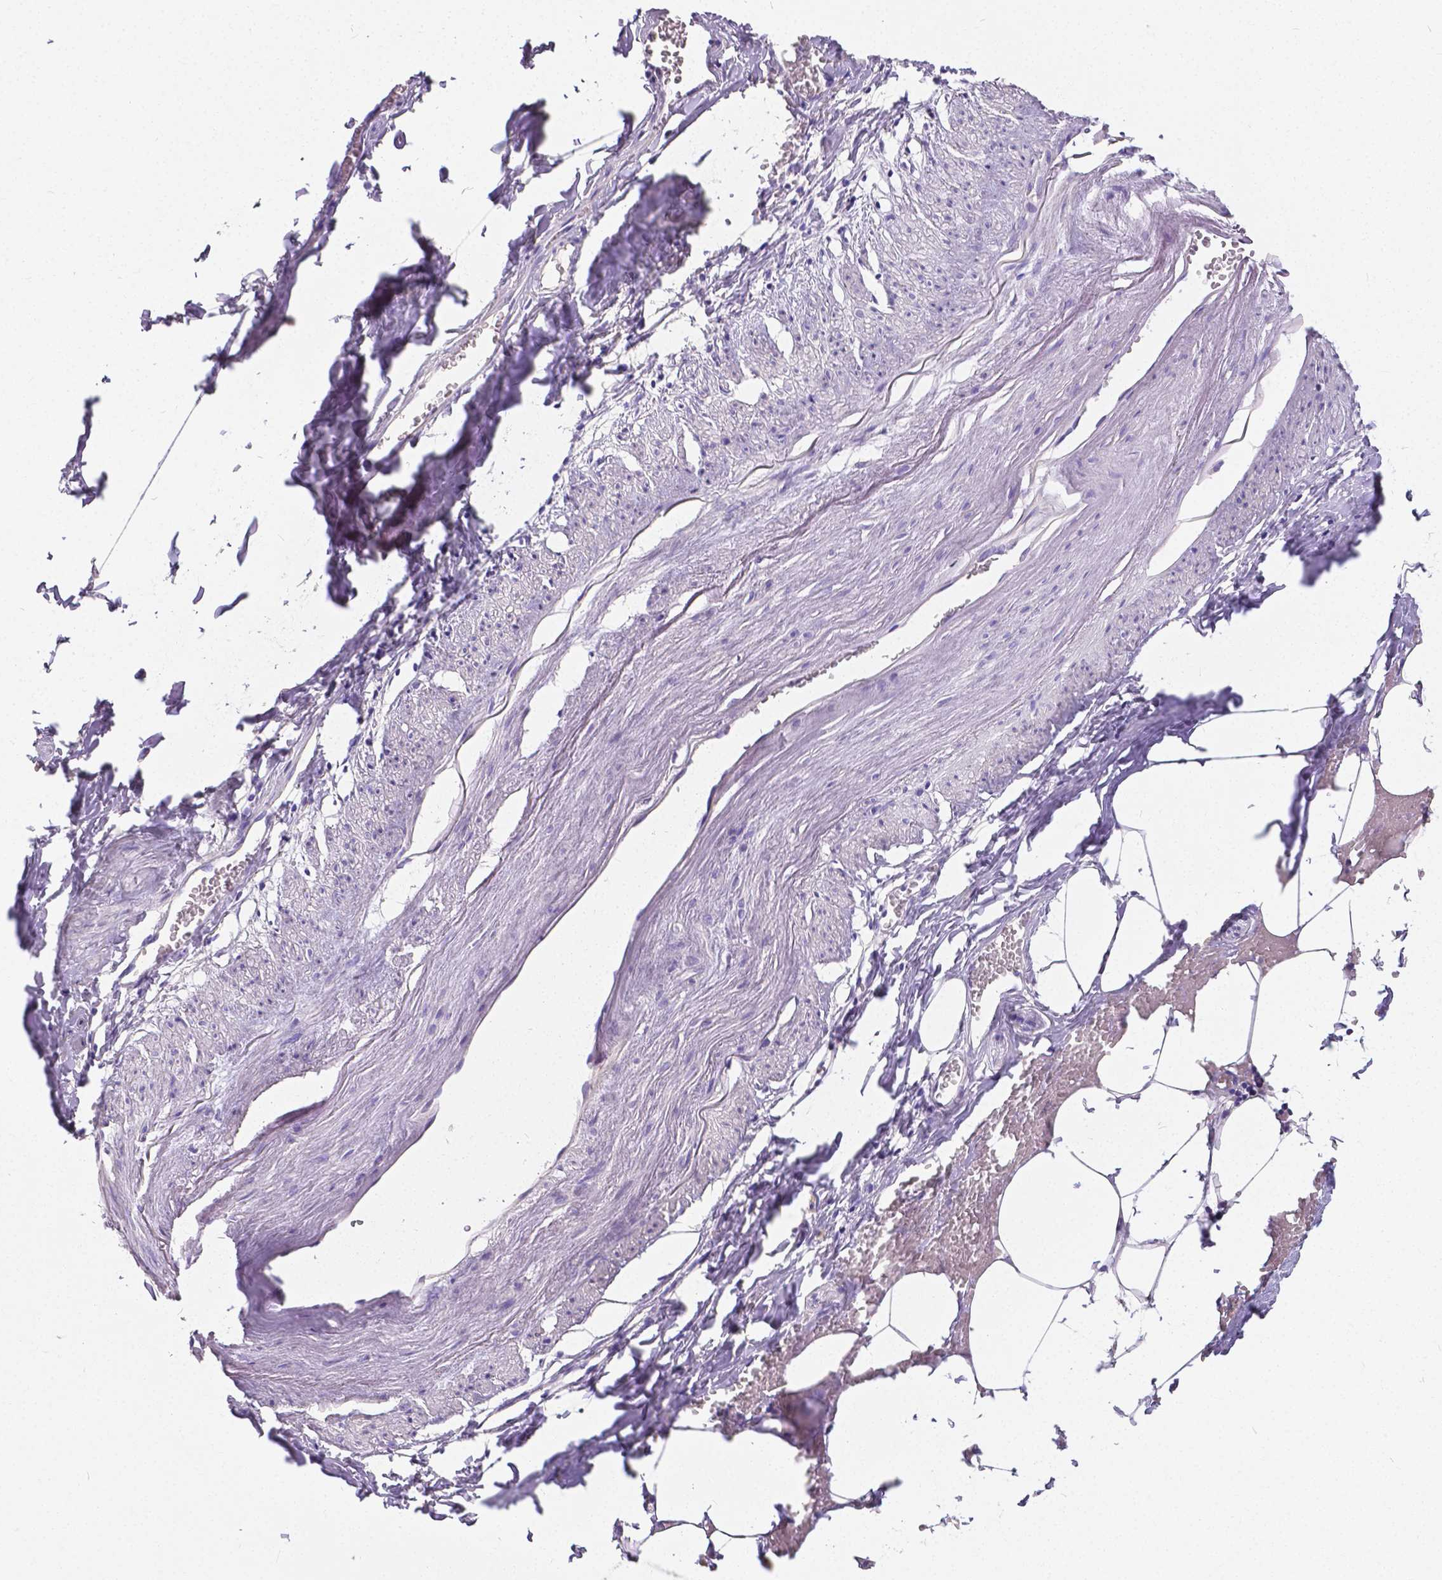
{"staining": {"intensity": "negative", "quantity": "none", "location": "none"}, "tissue": "adipose tissue", "cell_type": "Adipocytes", "image_type": "normal", "snomed": [{"axis": "morphology", "description": "Normal tissue, NOS"}, {"axis": "topography", "description": "Prostate"}, {"axis": "topography", "description": "Peripheral nerve tissue"}], "caption": "This histopathology image is of benign adipose tissue stained with immunohistochemistry to label a protein in brown with the nuclei are counter-stained blue. There is no positivity in adipocytes. The staining is performed using DAB brown chromogen with nuclei counter-stained in using hematoxylin.", "gene": "OCLN", "patient": {"sex": "male", "age": 55}}